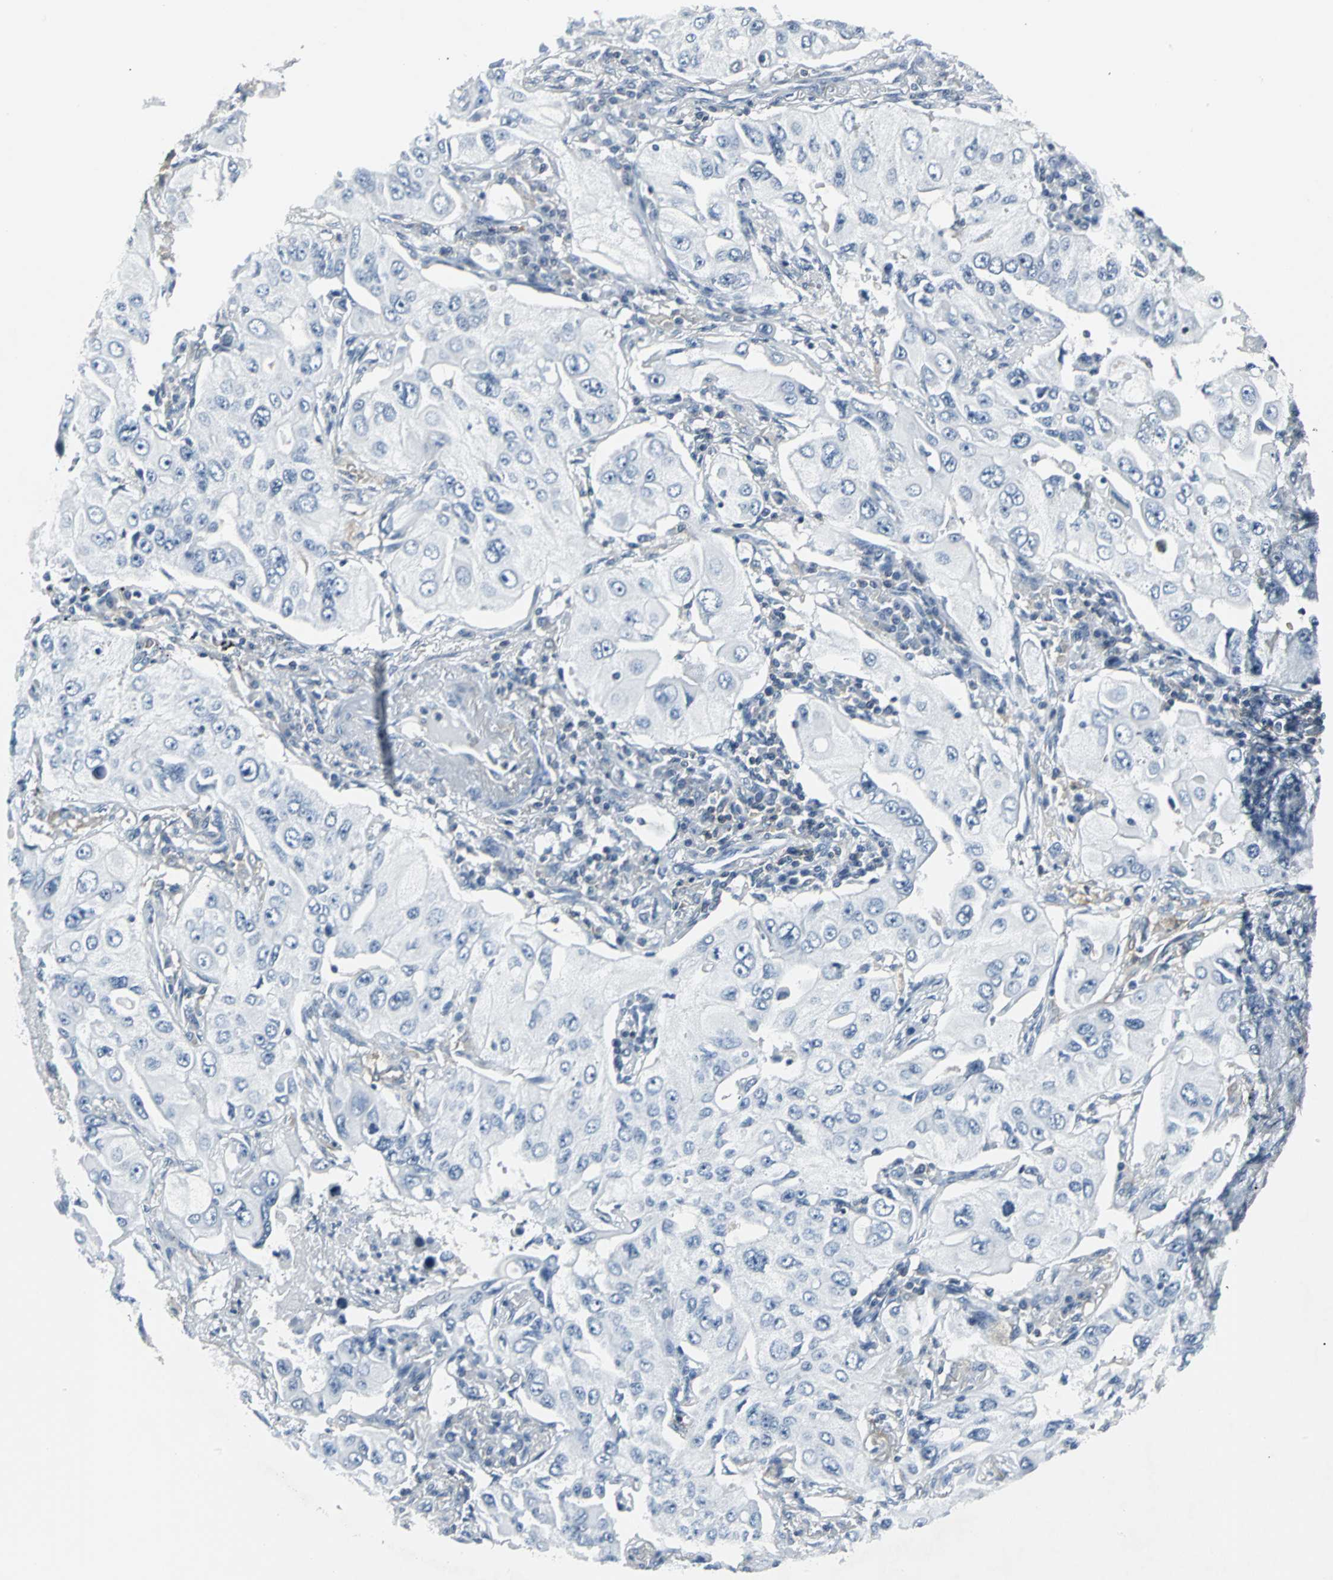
{"staining": {"intensity": "negative", "quantity": "none", "location": "none"}, "tissue": "lung cancer", "cell_type": "Tumor cells", "image_type": "cancer", "snomed": [{"axis": "morphology", "description": "Adenocarcinoma, NOS"}, {"axis": "topography", "description": "Lung"}], "caption": "IHC of adenocarcinoma (lung) shows no positivity in tumor cells. Brightfield microscopy of immunohistochemistry (IHC) stained with DAB (brown) and hematoxylin (blue), captured at high magnification.", "gene": "IQGAP2", "patient": {"sex": "male", "age": 84}}